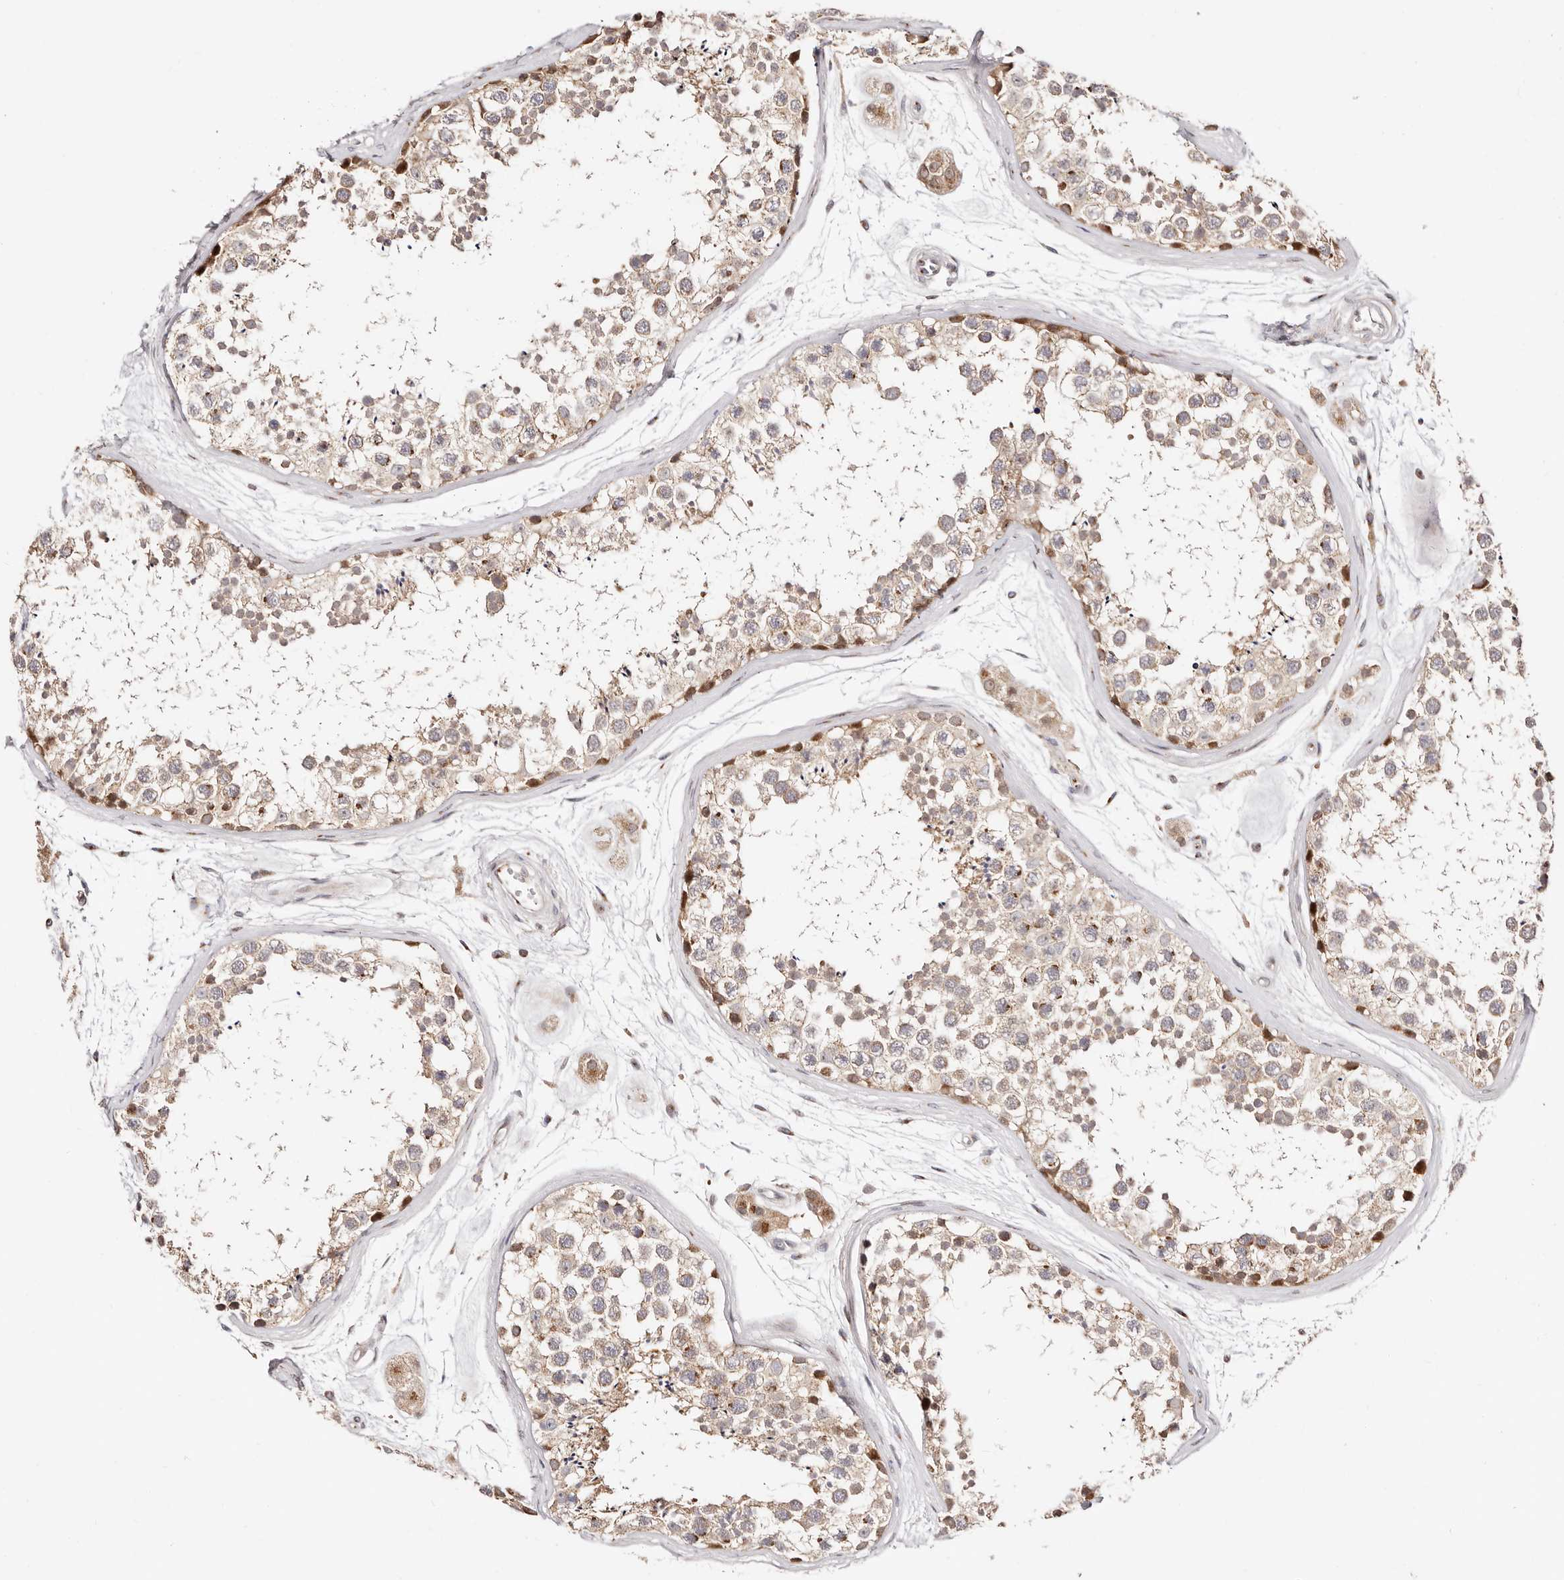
{"staining": {"intensity": "moderate", "quantity": "<25%", "location": "cytoplasmic/membranous"}, "tissue": "testis", "cell_type": "Cells in seminiferous ducts", "image_type": "normal", "snomed": [{"axis": "morphology", "description": "Normal tissue, NOS"}, {"axis": "topography", "description": "Testis"}], "caption": "Testis stained with DAB immunohistochemistry (IHC) demonstrates low levels of moderate cytoplasmic/membranous positivity in approximately <25% of cells in seminiferous ducts.", "gene": "MAPK6", "patient": {"sex": "male", "age": 56}}